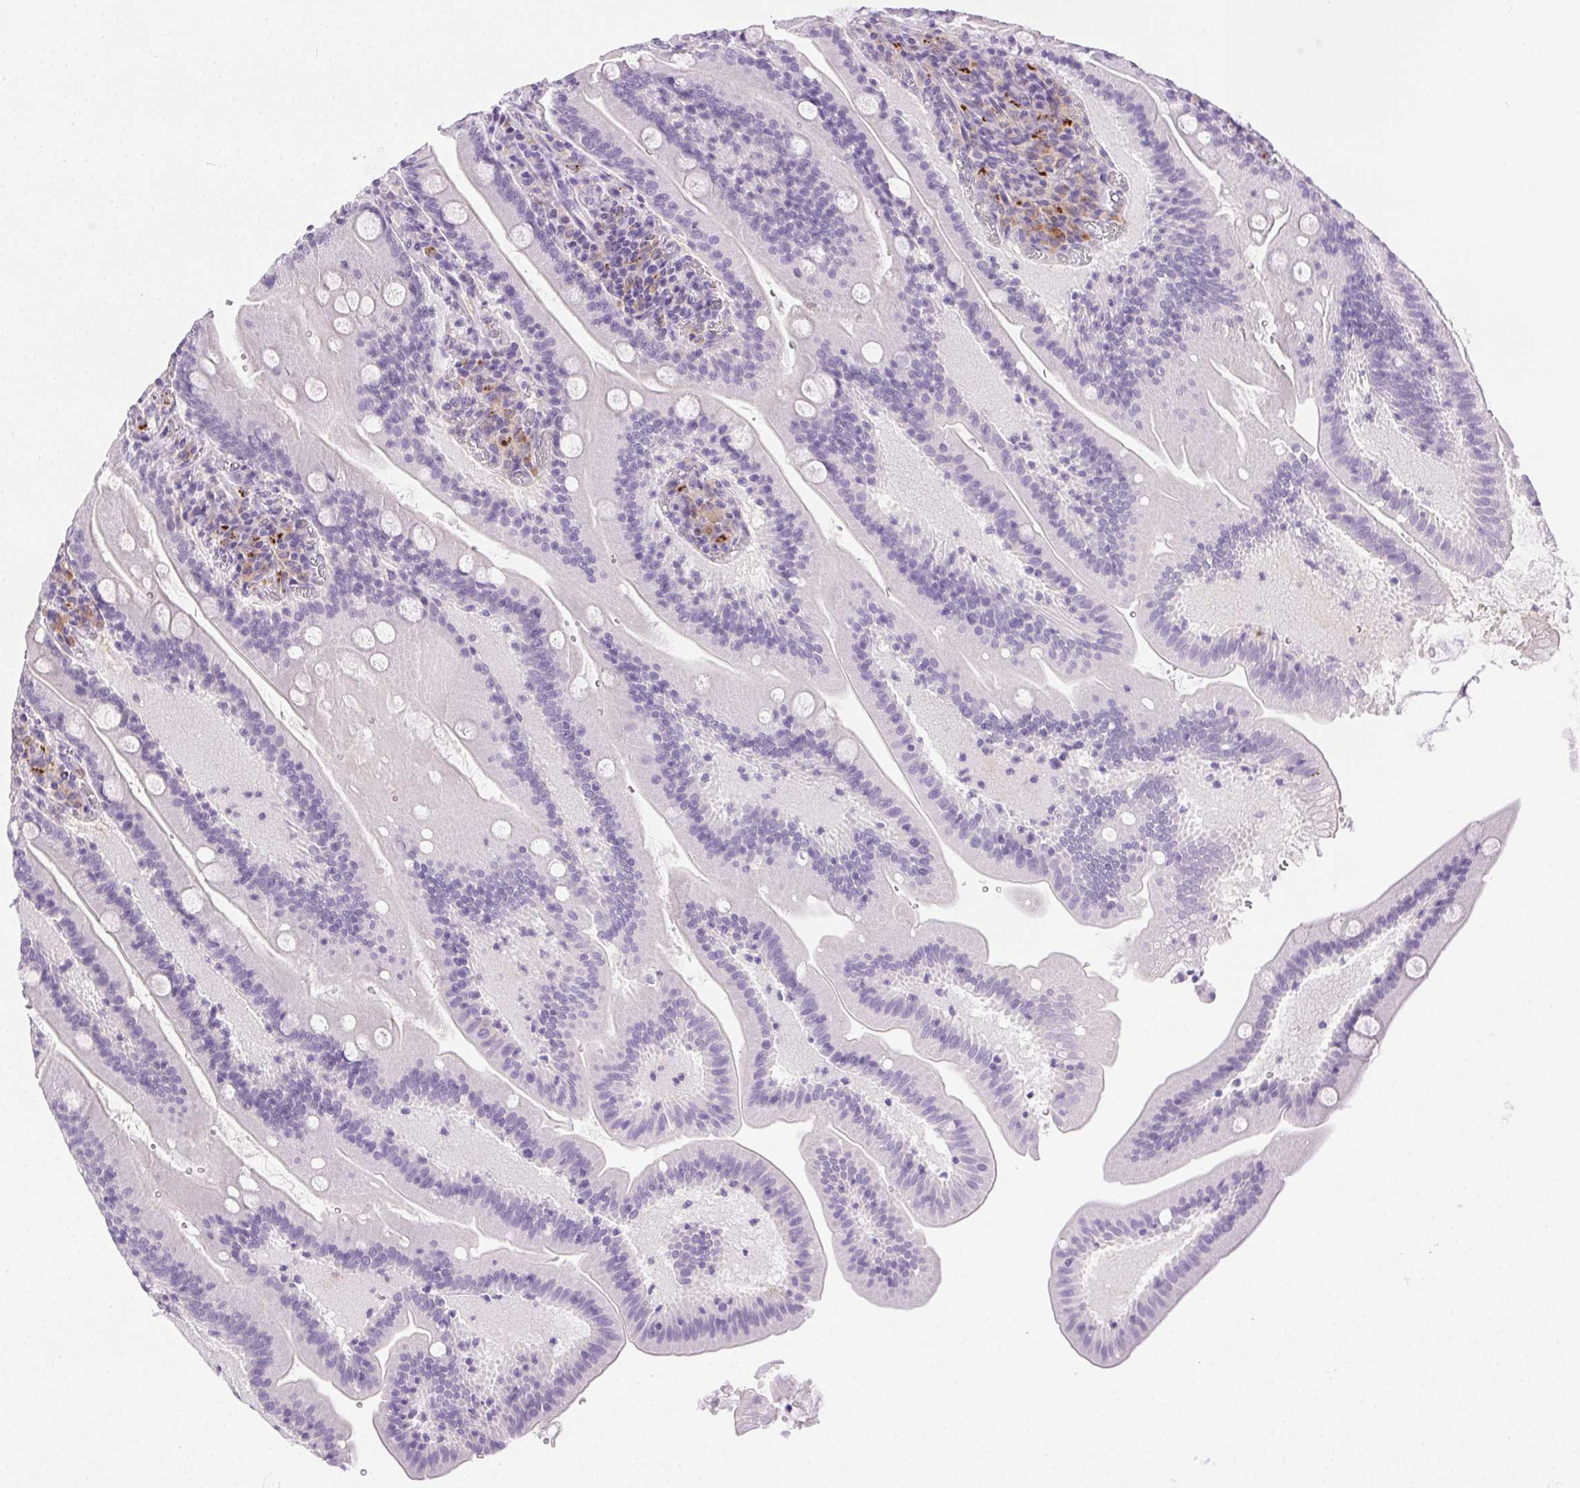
{"staining": {"intensity": "negative", "quantity": "none", "location": "none"}, "tissue": "small intestine", "cell_type": "Glandular cells", "image_type": "normal", "snomed": [{"axis": "morphology", "description": "Normal tissue, NOS"}, {"axis": "topography", "description": "Small intestine"}], "caption": "Protein analysis of normal small intestine shows no significant positivity in glandular cells.", "gene": "C20orf85", "patient": {"sex": "male", "age": 37}}